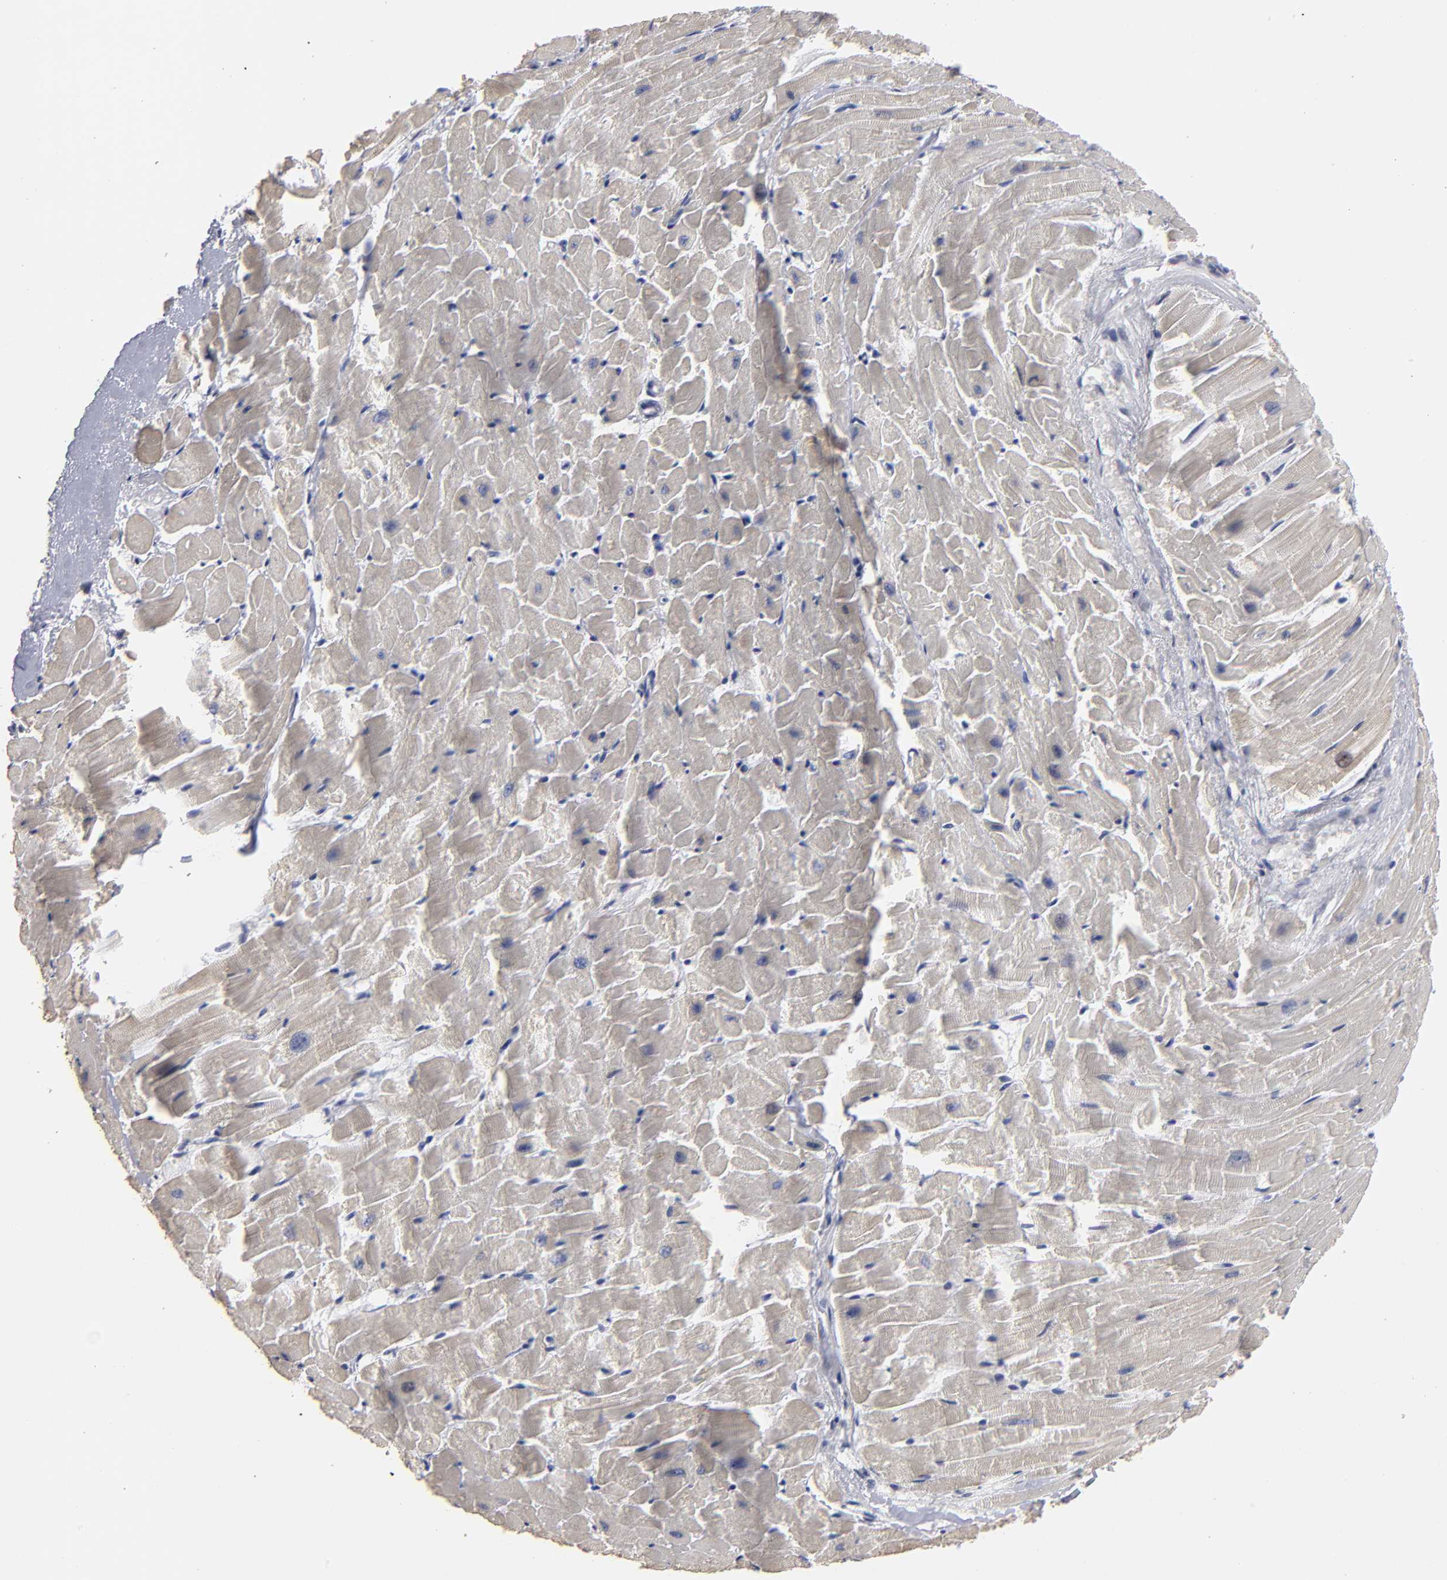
{"staining": {"intensity": "negative", "quantity": "none", "location": "none"}, "tissue": "heart muscle", "cell_type": "Cardiomyocytes", "image_type": "normal", "snomed": [{"axis": "morphology", "description": "Normal tissue, NOS"}, {"axis": "topography", "description": "Heart"}], "caption": "Immunohistochemistry micrograph of normal heart muscle: heart muscle stained with DAB reveals no significant protein expression in cardiomyocytes. (Stains: DAB IHC with hematoxylin counter stain, Microscopy: brightfield microscopy at high magnification).", "gene": "CEP97", "patient": {"sex": "female", "age": 19}}